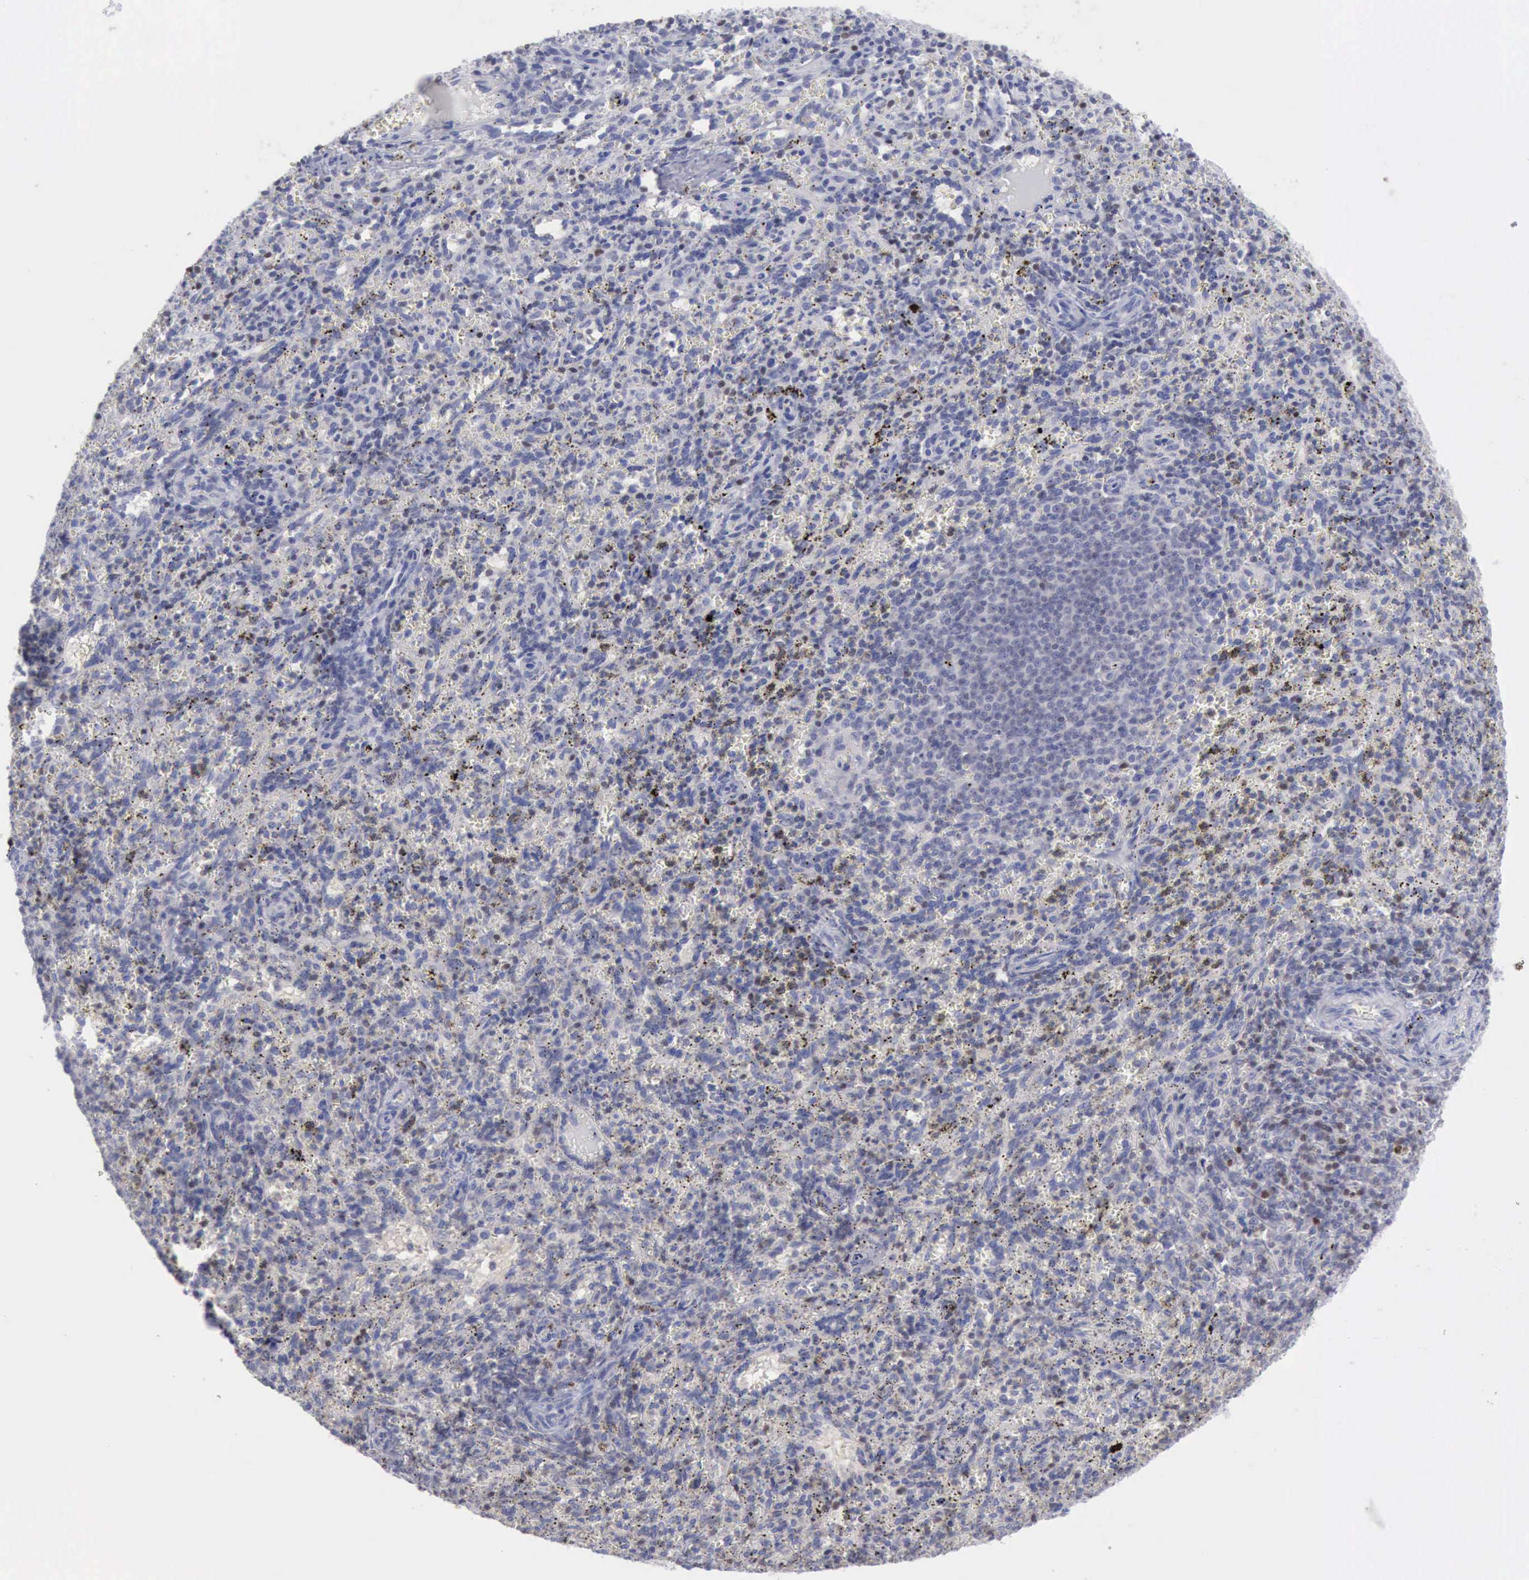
{"staining": {"intensity": "negative", "quantity": "none", "location": "none"}, "tissue": "spleen", "cell_type": "Cells in red pulp", "image_type": "normal", "snomed": [{"axis": "morphology", "description": "Normal tissue, NOS"}, {"axis": "topography", "description": "Spleen"}], "caption": "Immunohistochemistry image of unremarkable spleen: spleen stained with DAB (3,3'-diaminobenzidine) exhibits no significant protein staining in cells in red pulp. (IHC, brightfield microscopy, high magnification).", "gene": "SATB2", "patient": {"sex": "female", "age": 10}}